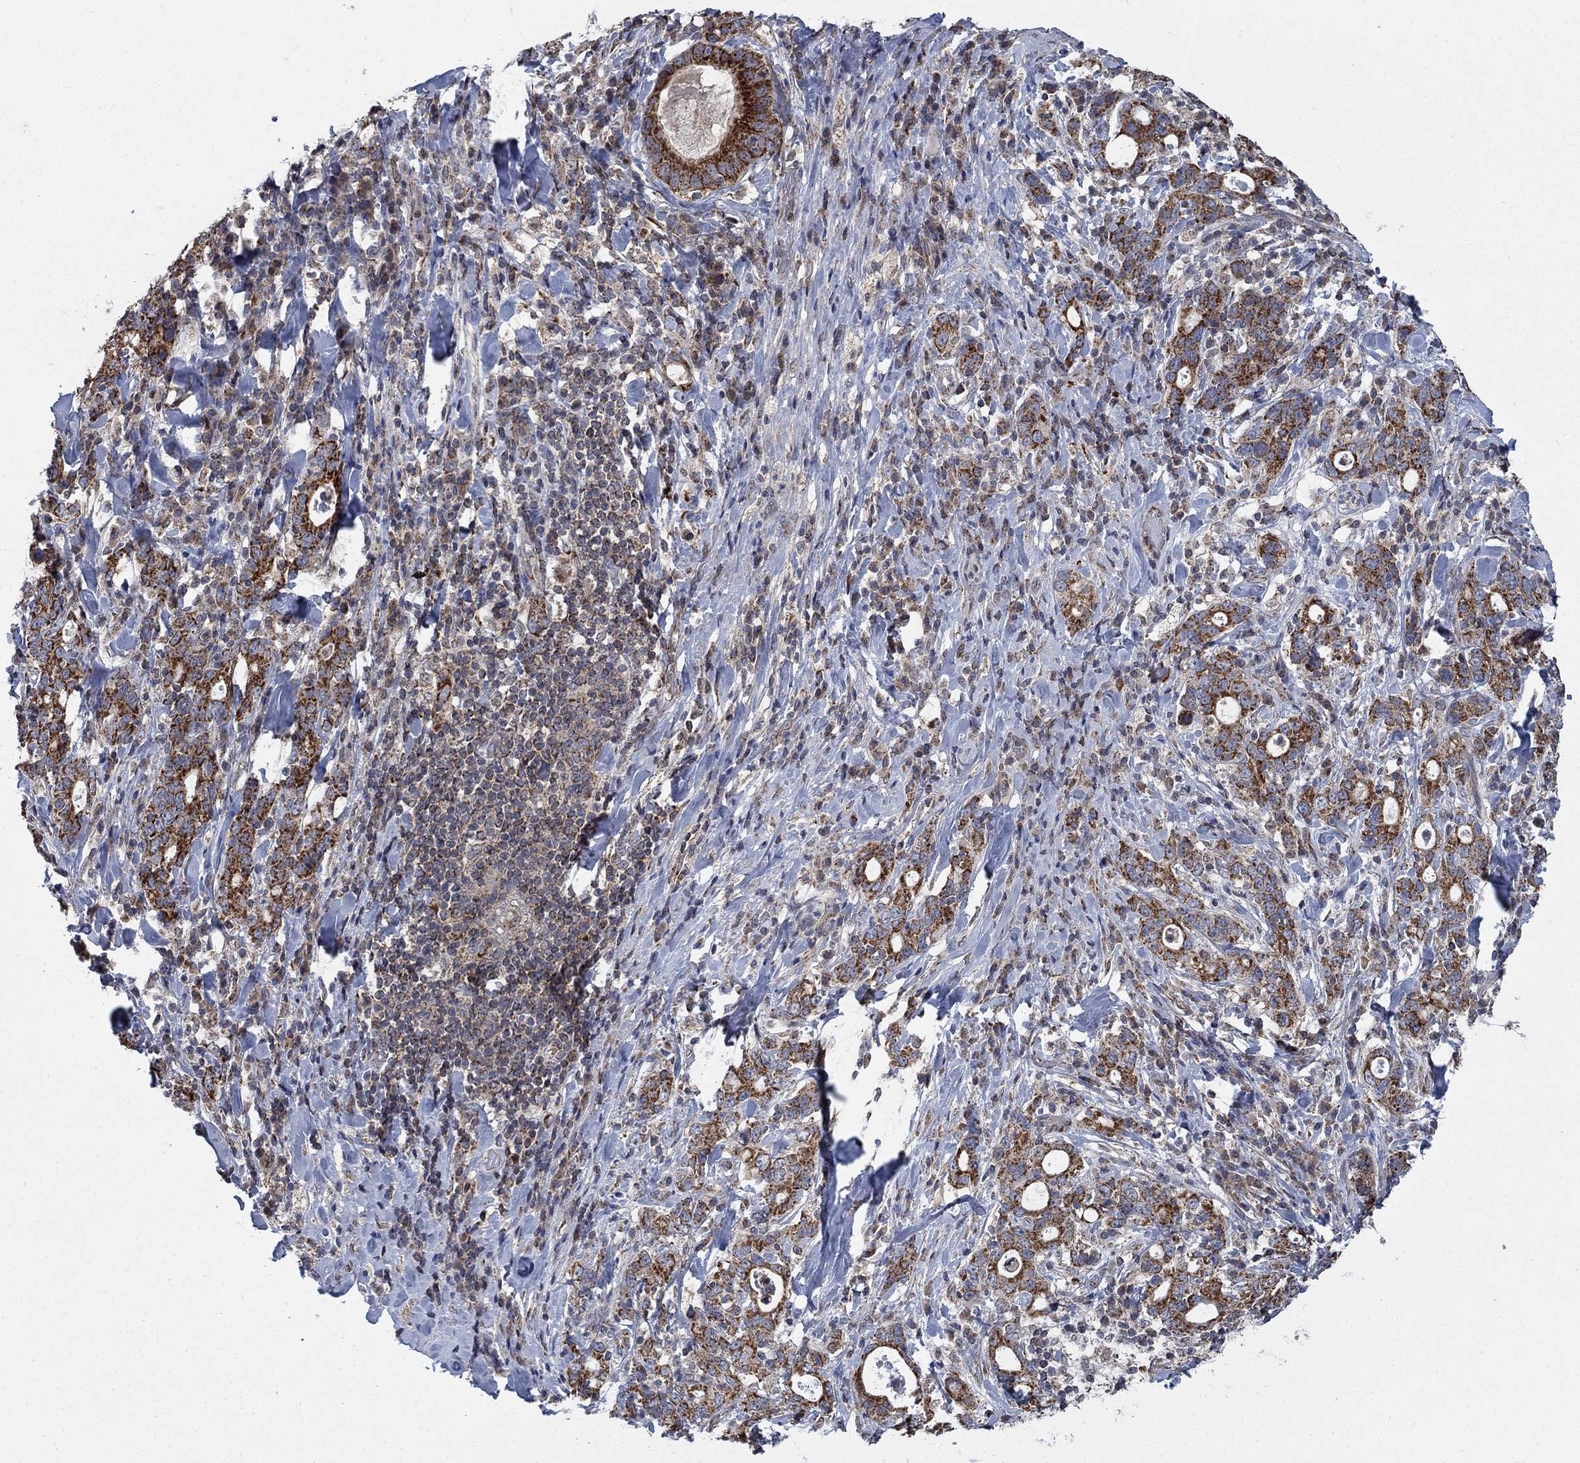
{"staining": {"intensity": "strong", "quantity": "25%-75%", "location": "cytoplasmic/membranous"}, "tissue": "stomach cancer", "cell_type": "Tumor cells", "image_type": "cancer", "snomed": [{"axis": "morphology", "description": "Adenocarcinoma, NOS"}, {"axis": "topography", "description": "Stomach"}], "caption": "This is an image of immunohistochemistry (IHC) staining of stomach adenocarcinoma, which shows strong staining in the cytoplasmic/membranous of tumor cells.", "gene": "NME7", "patient": {"sex": "male", "age": 79}}